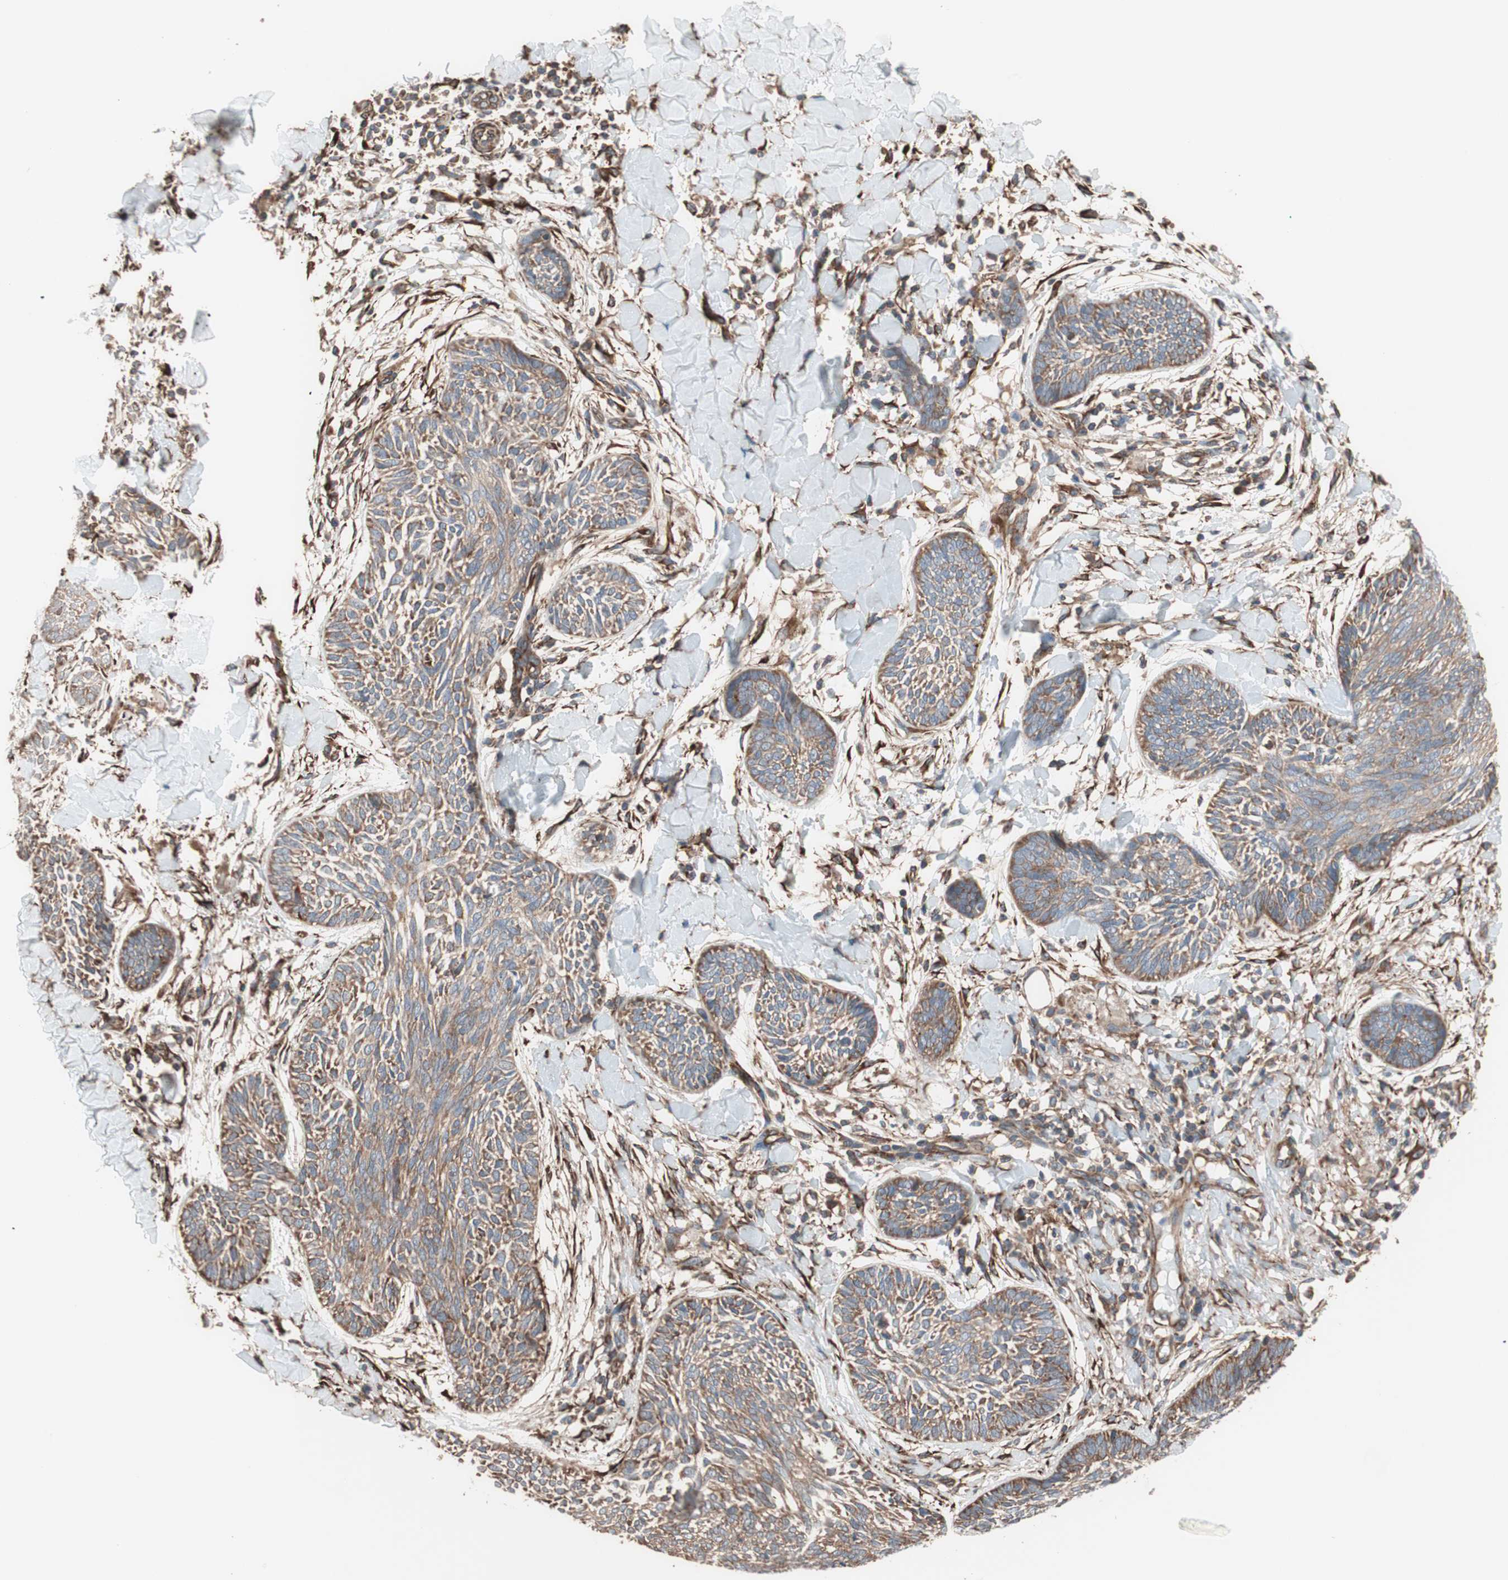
{"staining": {"intensity": "moderate", "quantity": ">75%", "location": "cytoplasmic/membranous"}, "tissue": "skin cancer", "cell_type": "Tumor cells", "image_type": "cancer", "snomed": [{"axis": "morphology", "description": "Papilloma, NOS"}, {"axis": "morphology", "description": "Basal cell carcinoma"}, {"axis": "topography", "description": "Skin"}], "caption": "High-magnification brightfield microscopy of skin cancer (basal cell carcinoma) stained with DAB (3,3'-diaminobenzidine) (brown) and counterstained with hematoxylin (blue). tumor cells exhibit moderate cytoplasmic/membranous staining is appreciated in about>75% of cells.", "gene": "GPSM2", "patient": {"sex": "male", "age": 87}}